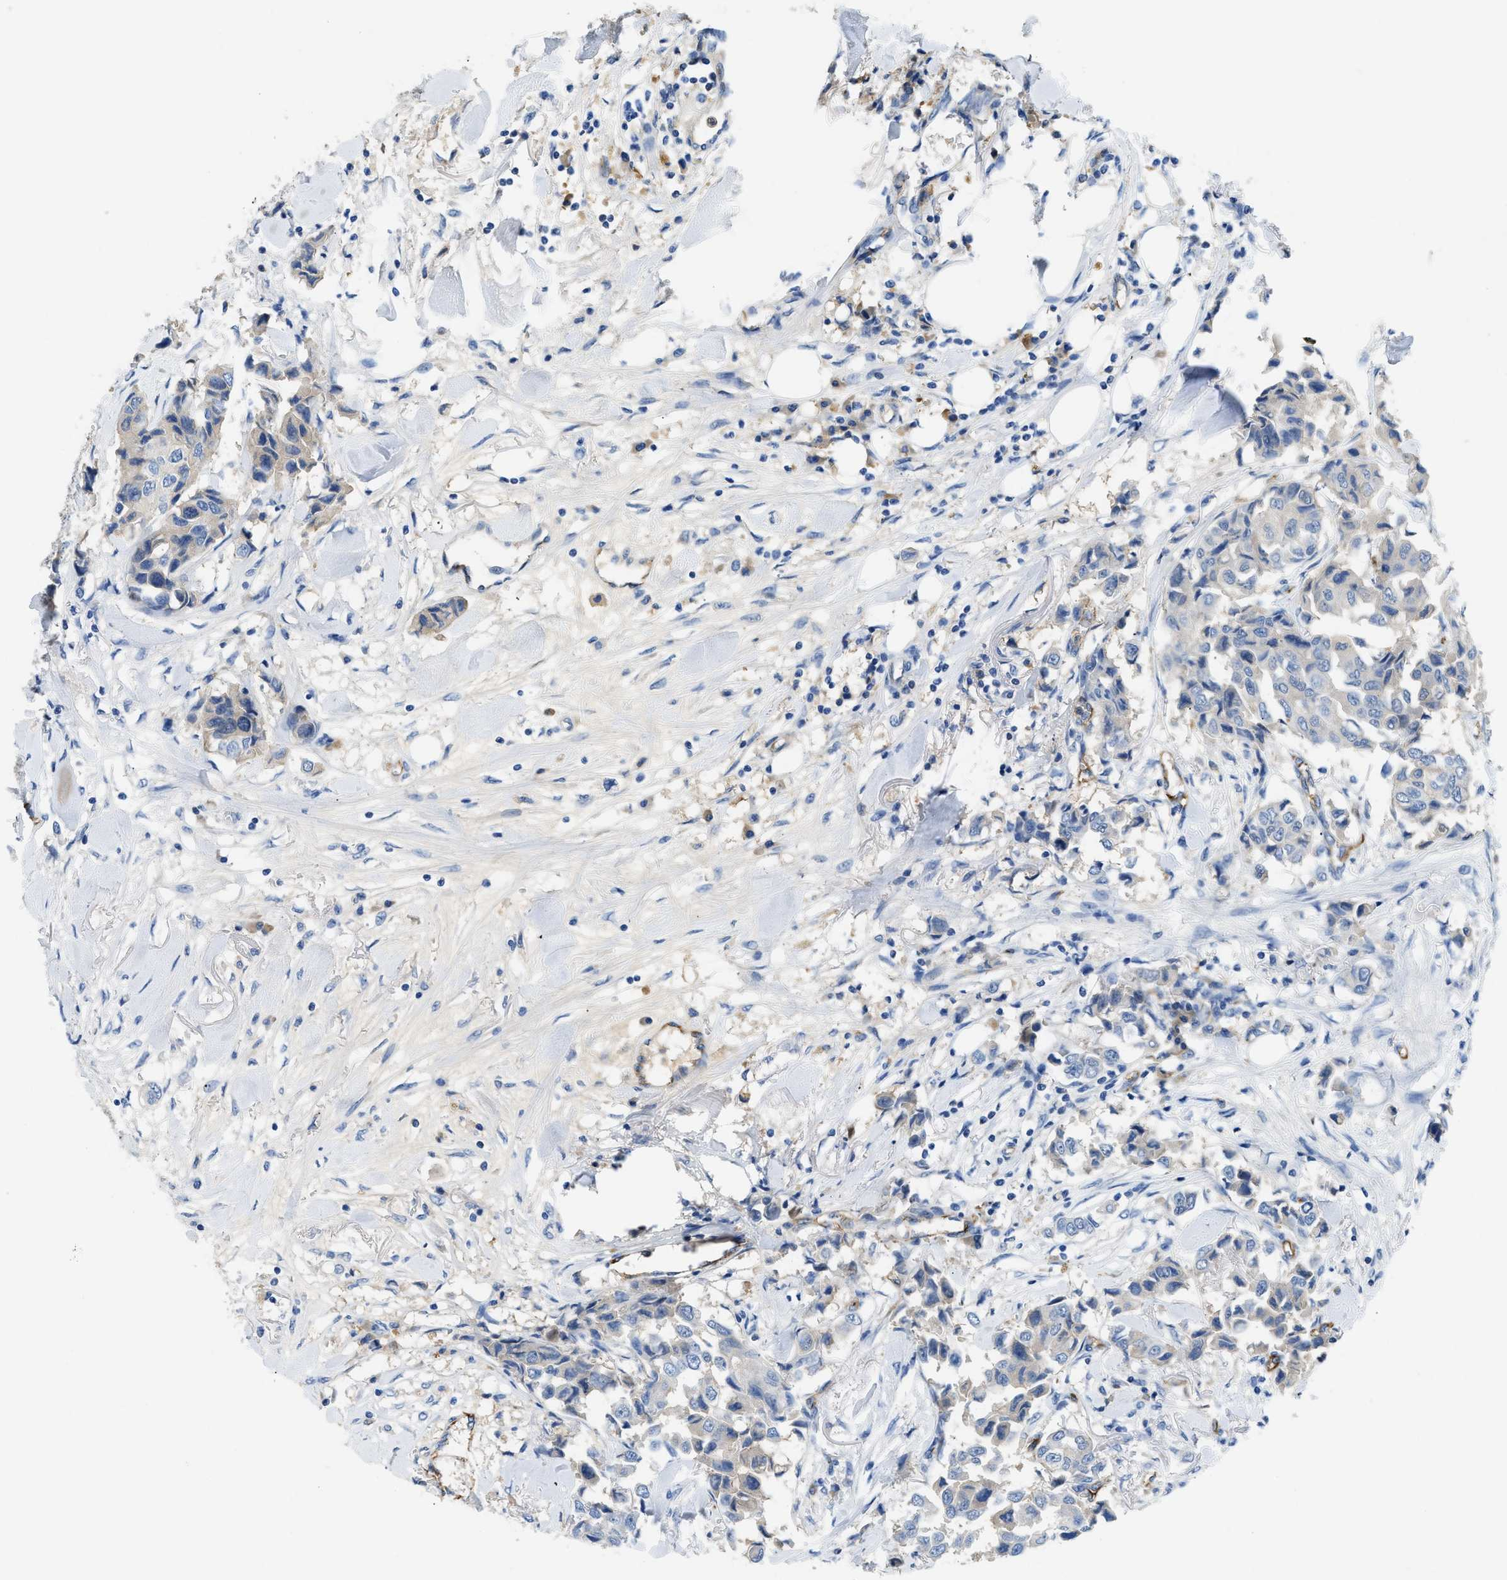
{"staining": {"intensity": "weak", "quantity": "<25%", "location": "cytoplasmic/membranous"}, "tissue": "breast cancer", "cell_type": "Tumor cells", "image_type": "cancer", "snomed": [{"axis": "morphology", "description": "Duct carcinoma"}, {"axis": "topography", "description": "Breast"}], "caption": "Immunohistochemical staining of breast infiltrating ductal carcinoma exhibits no significant staining in tumor cells.", "gene": "SPEG", "patient": {"sex": "female", "age": 80}}